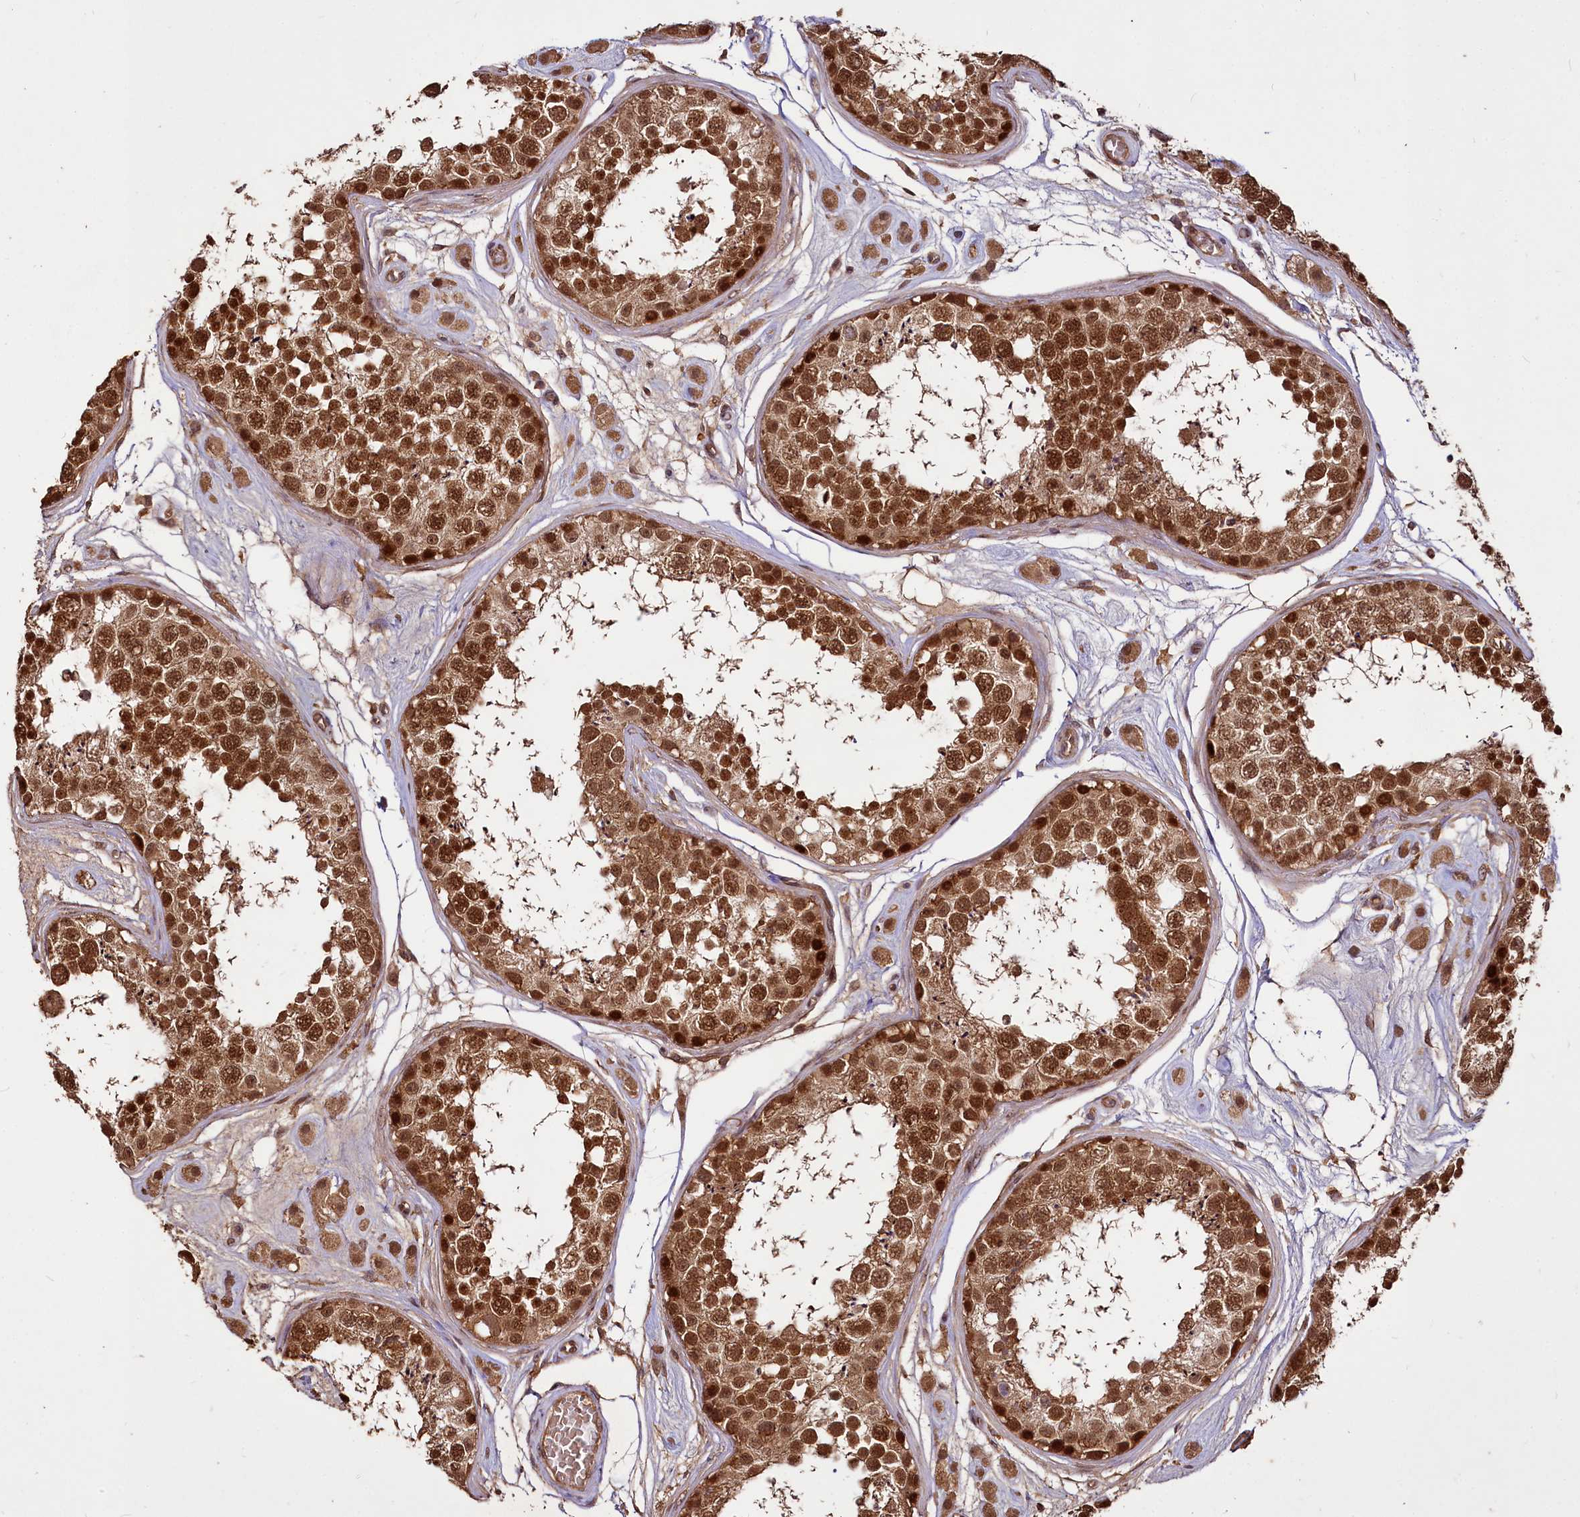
{"staining": {"intensity": "strong", "quantity": ">75%", "location": "cytoplasmic/membranous,nuclear"}, "tissue": "testis", "cell_type": "Cells in seminiferous ducts", "image_type": "normal", "snomed": [{"axis": "morphology", "description": "Normal tissue, NOS"}, {"axis": "topography", "description": "Testis"}], "caption": "Immunohistochemical staining of benign testis shows >75% levels of strong cytoplasmic/membranous,nuclear protein staining in about >75% of cells in seminiferous ducts. The staining was performed using DAB to visualize the protein expression in brown, while the nuclei were stained in blue with hematoxylin (Magnification: 20x).", "gene": "VPS51", "patient": {"sex": "male", "age": 25}}